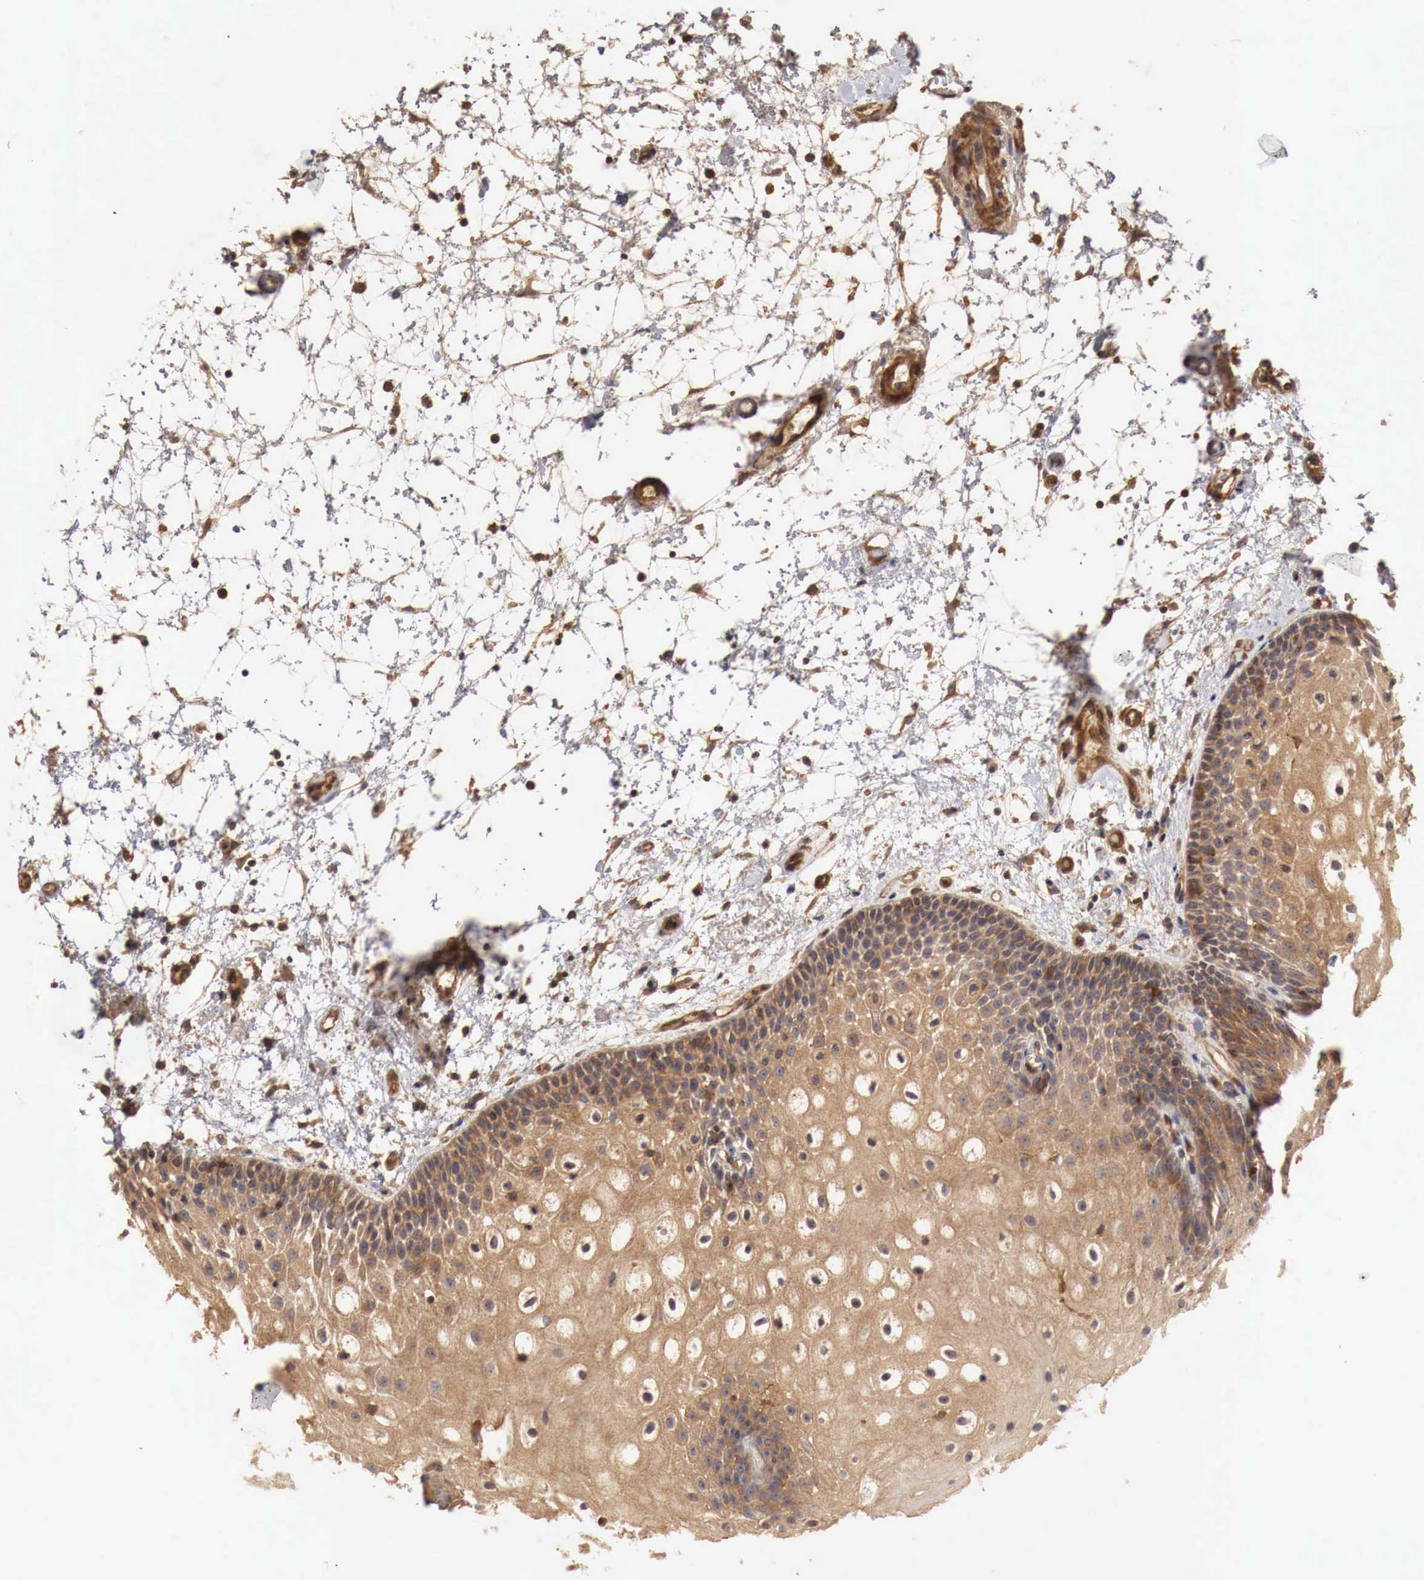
{"staining": {"intensity": "moderate", "quantity": "25%-75%", "location": "cytoplasmic/membranous"}, "tissue": "oral mucosa", "cell_type": "Squamous epithelial cells", "image_type": "normal", "snomed": [{"axis": "morphology", "description": "Normal tissue, NOS"}, {"axis": "topography", "description": "Oral tissue"}], "caption": "Immunohistochemical staining of benign oral mucosa exhibits medium levels of moderate cytoplasmic/membranous staining in approximately 25%-75% of squamous epithelial cells. The staining was performed using DAB to visualize the protein expression in brown, while the nuclei were stained in blue with hematoxylin (Magnification: 20x).", "gene": "ARMCX4", "patient": {"sex": "female", "age": 79}}